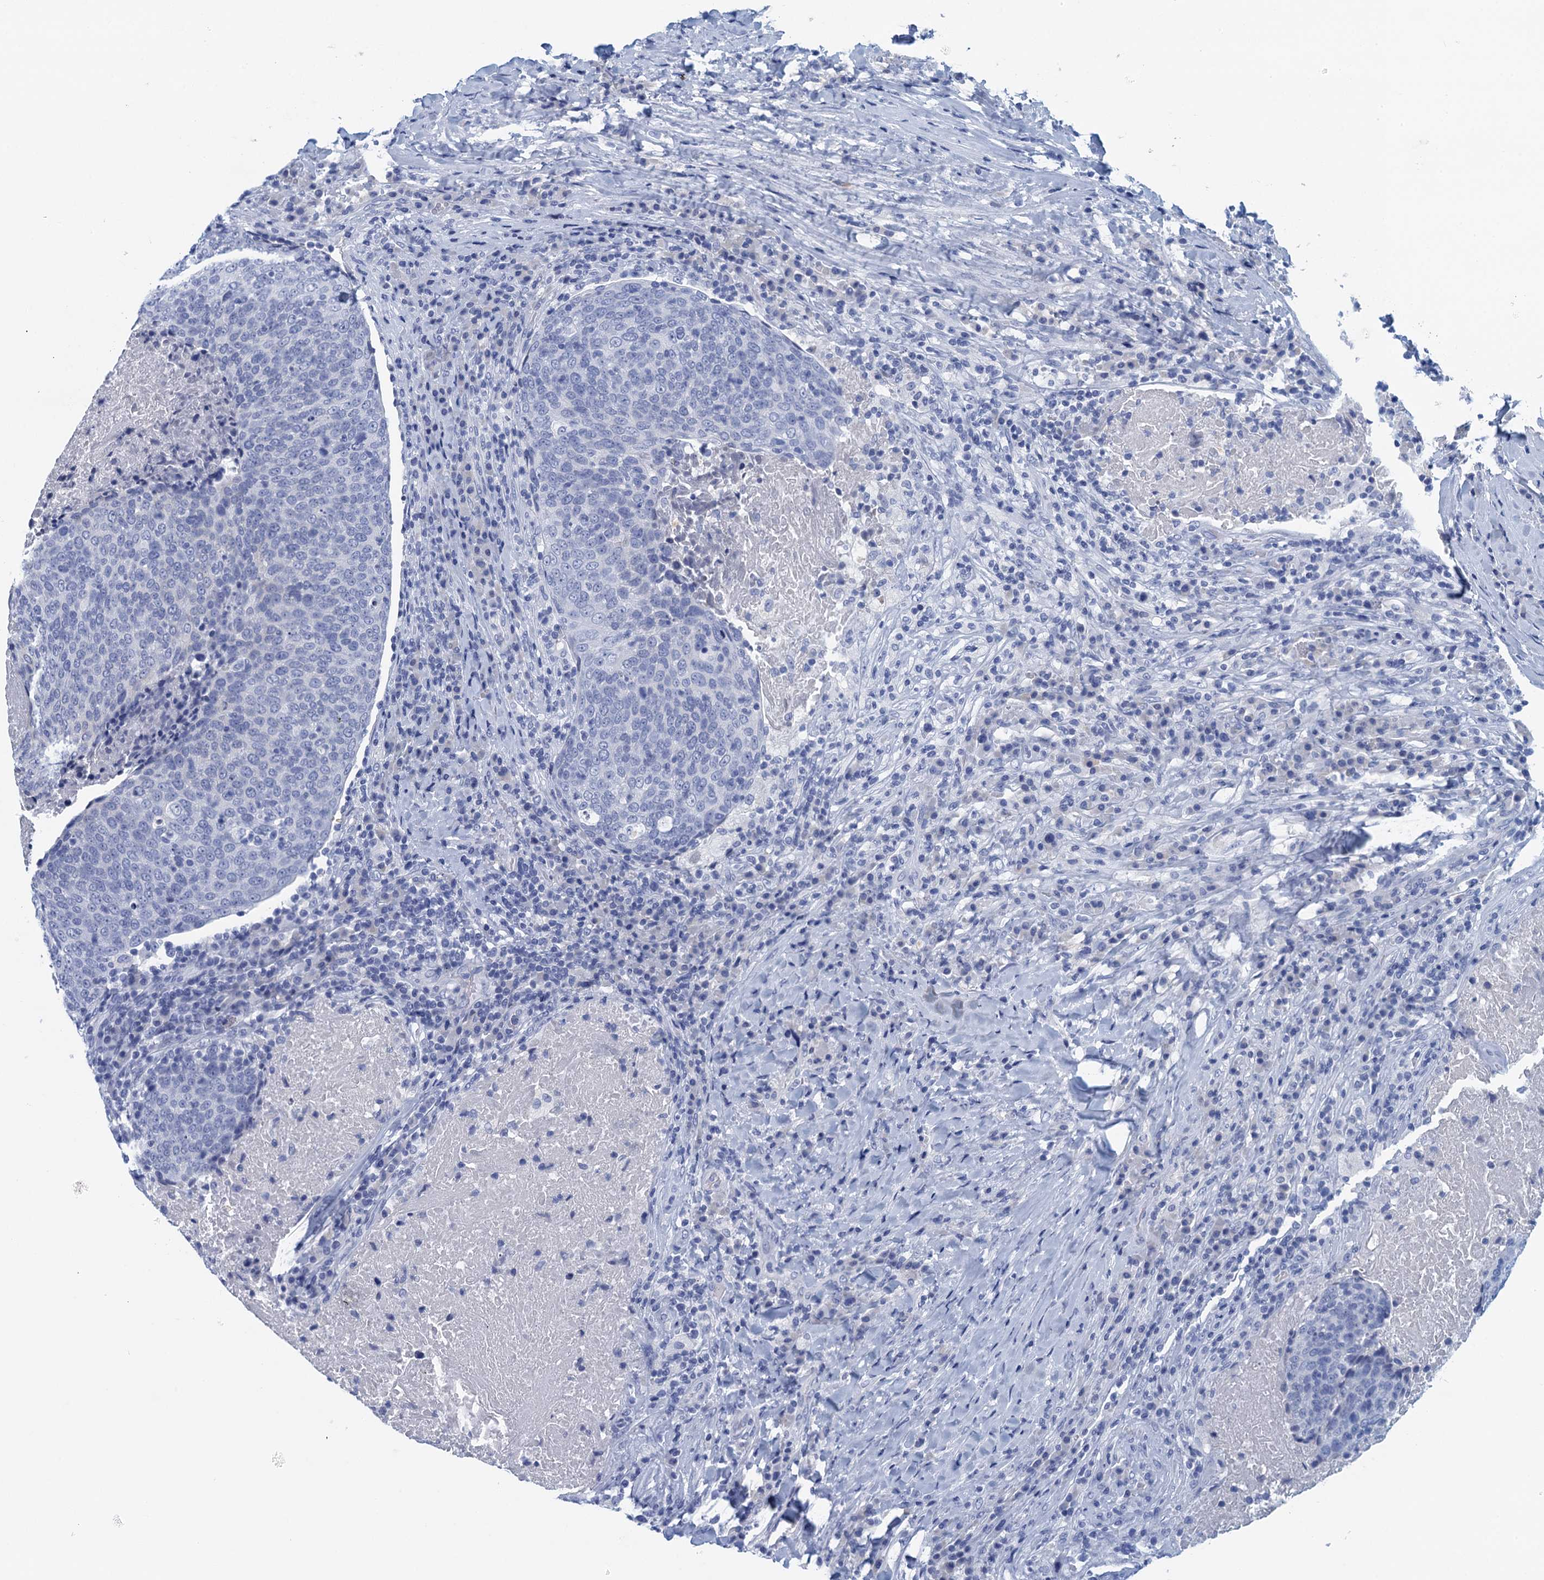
{"staining": {"intensity": "negative", "quantity": "none", "location": "none"}, "tissue": "head and neck cancer", "cell_type": "Tumor cells", "image_type": "cancer", "snomed": [{"axis": "morphology", "description": "Squamous cell carcinoma, NOS"}, {"axis": "morphology", "description": "Squamous cell carcinoma, metastatic, NOS"}, {"axis": "topography", "description": "Lymph node"}, {"axis": "topography", "description": "Head-Neck"}], "caption": "Photomicrograph shows no protein expression in tumor cells of head and neck metastatic squamous cell carcinoma tissue. The staining was performed using DAB (3,3'-diaminobenzidine) to visualize the protein expression in brown, while the nuclei were stained in blue with hematoxylin (Magnification: 20x).", "gene": "CYP51A1", "patient": {"sex": "male", "age": 62}}